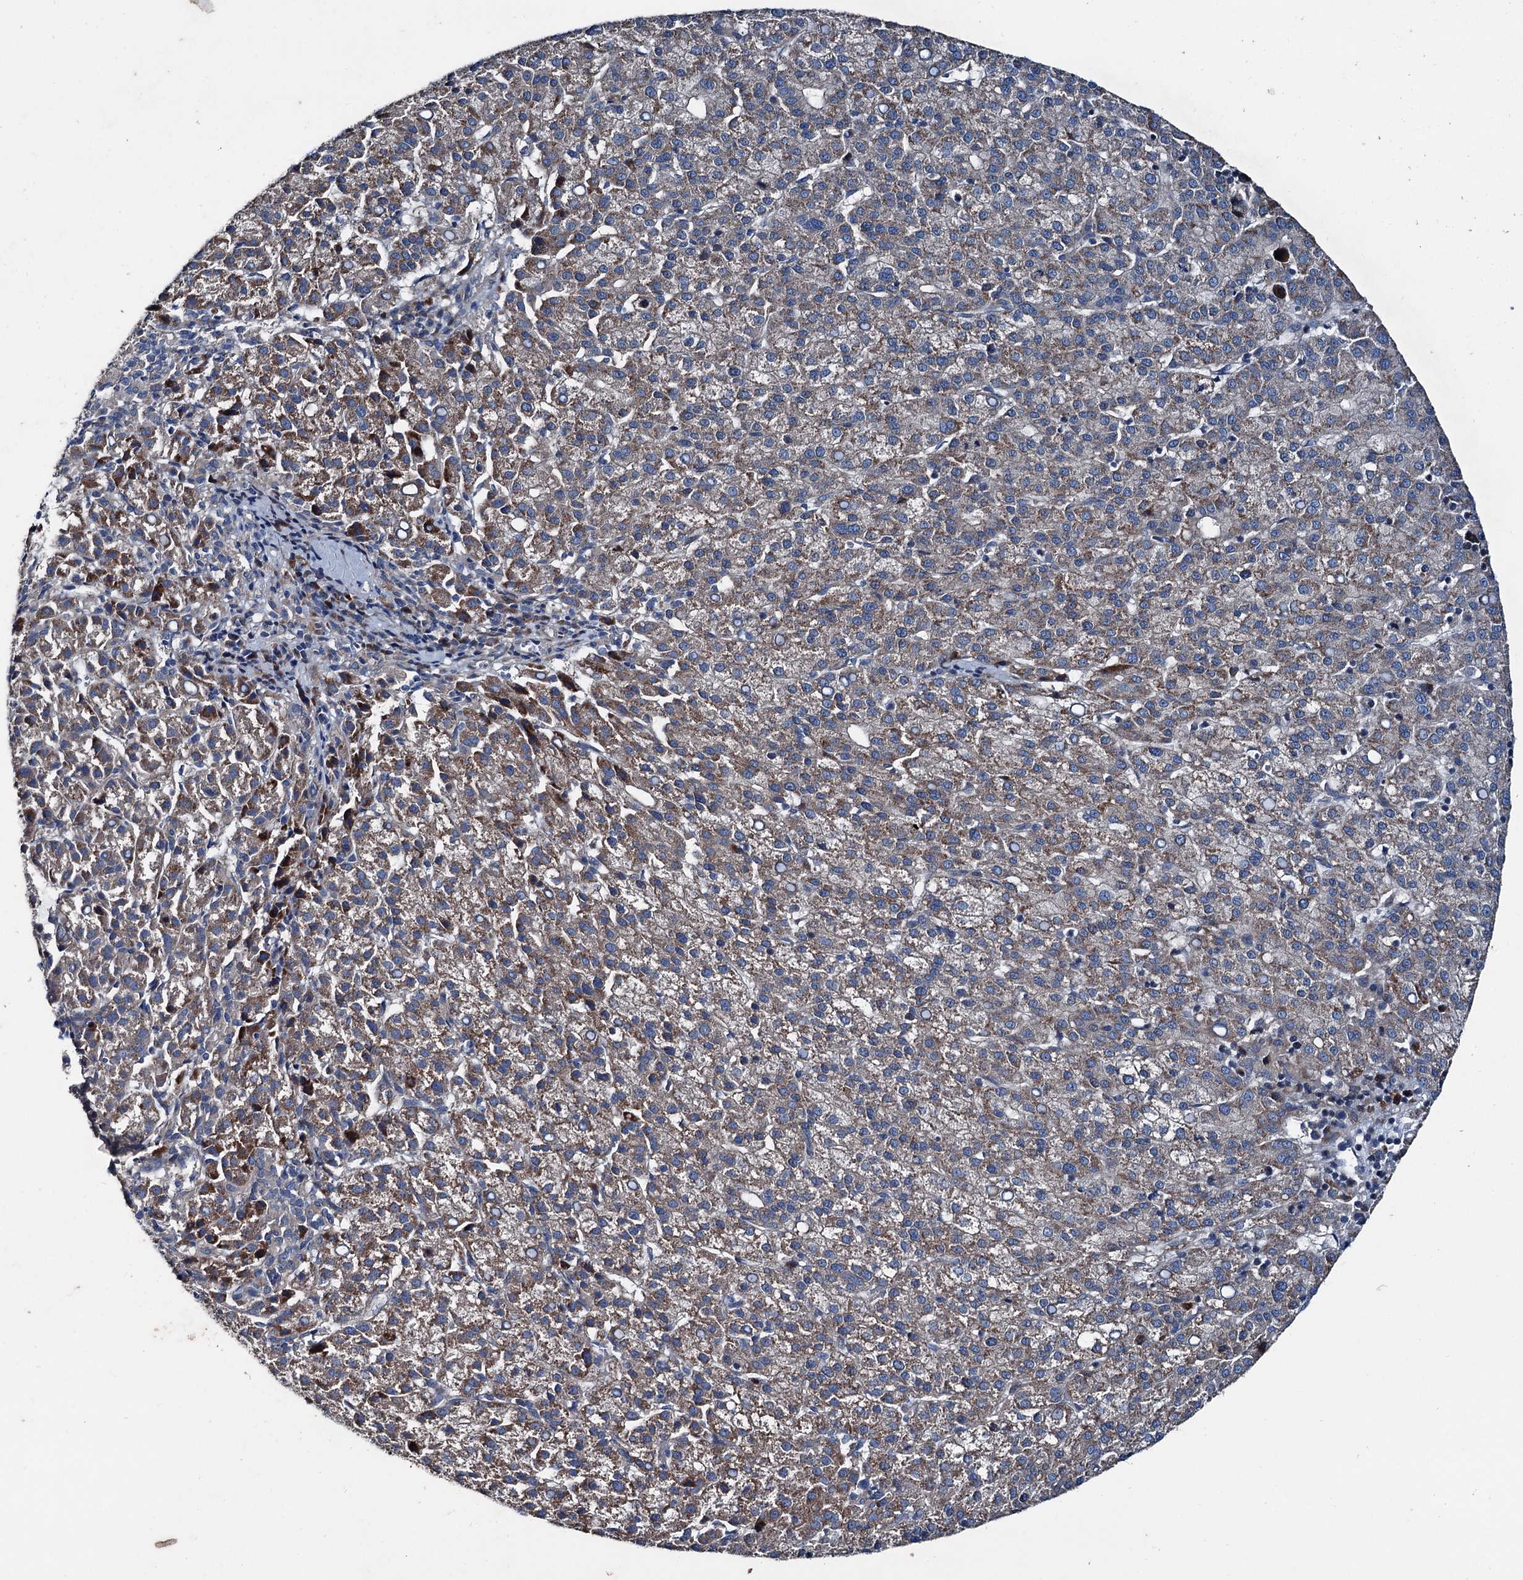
{"staining": {"intensity": "strong", "quantity": "<25%", "location": "cytoplasmic/membranous"}, "tissue": "liver cancer", "cell_type": "Tumor cells", "image_type": "cancer", "snomed": [{"axis": "morphology", "description": "Carcinoma, Hepatocellular, NOS"}, {"axis": "topography", "description": "Liver"}], "caption": "A high-resolution micrograph shows immunohistochemistry staining of liver cancer (hepatocellular carcinoma), which shows strong cytoplasmic/membranous positivity in about <25% of tumor cells.", "gene": "RUFY1", "patient": {"sex": "female", "age": 58}}